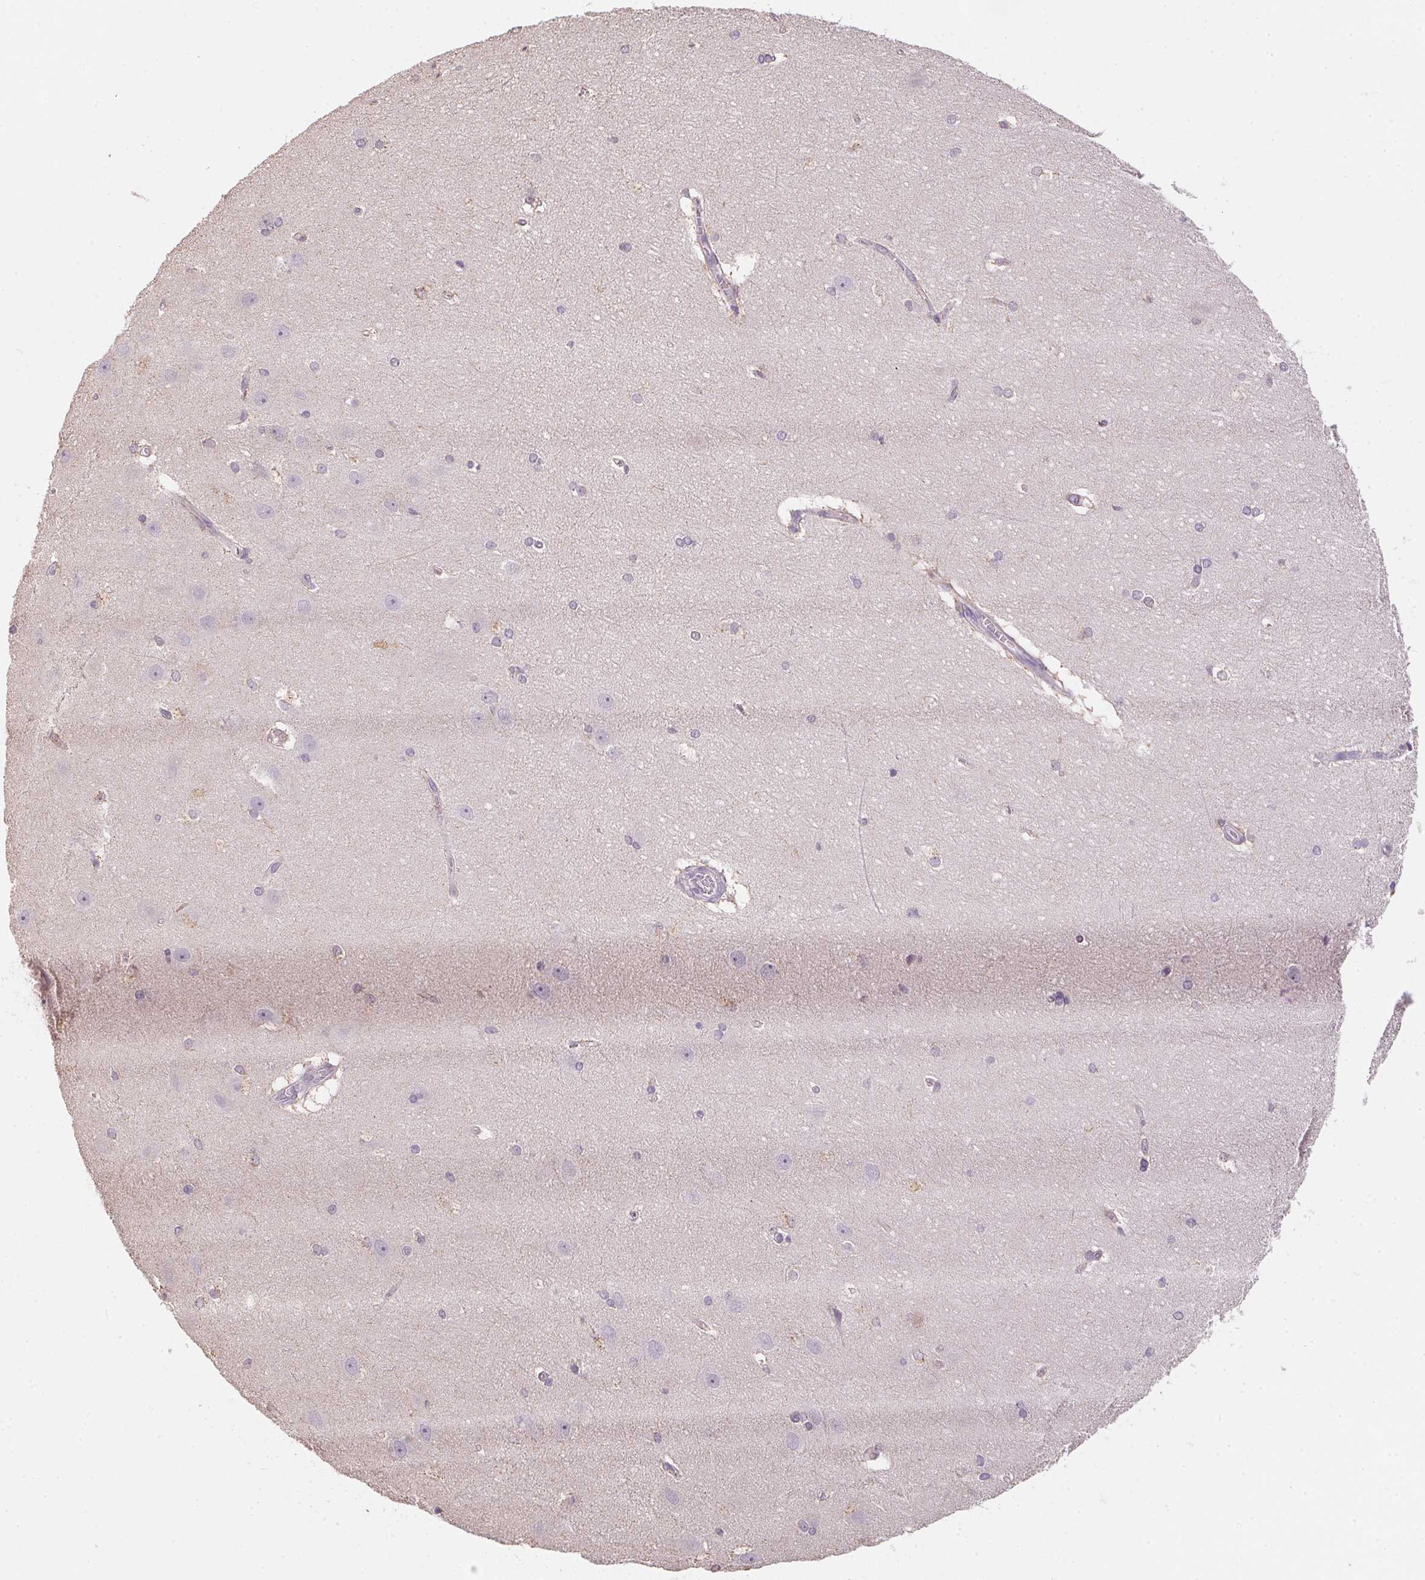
{"staining": {"intensity": "negative", "quantity": "none", "location": "none"}, "tissue": "hippocampus", "cell_type": "Glial cells", "image_type": "normal", "snomed": [{"axis": "morphology", "description": "Normal tissue, NOS"}, {"axis": "topography", "description": "Cerebral cortex"}, {"axis": "topography", "description": "Hippocampus"}], "caption": "The micrograph exhibits no significant expression in glial cells of hippocampus.", "gene": "ALDH8A1", "patient": {"sex": "female", "age": 19}}